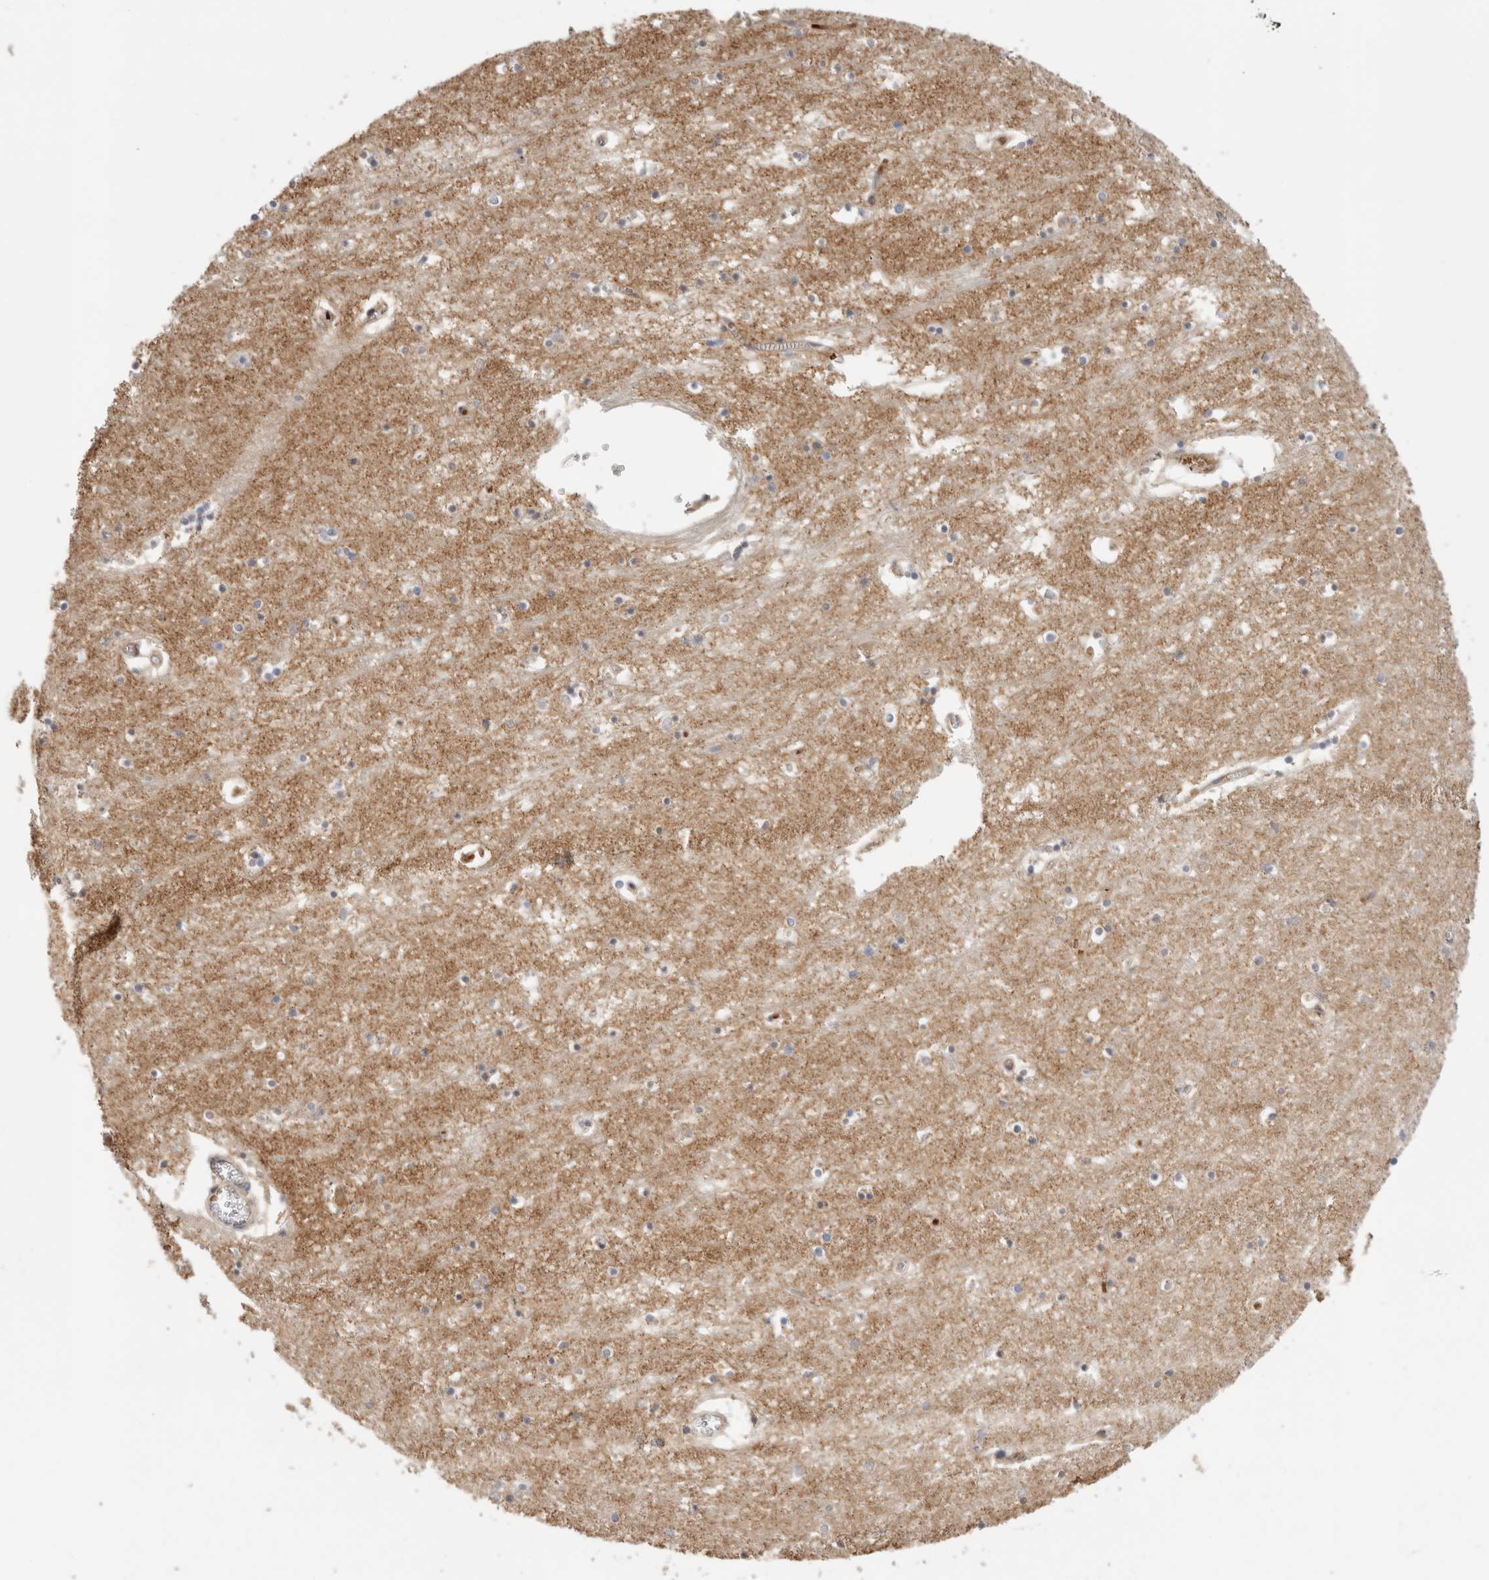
{"staining": {"intensity": "negative", "quantity": "none", "location": "none"}, "tissue": "hippocampus", "cell_type": "Glial cells", "image_type": "normal", "snomed": [{"axis": "morphology", "description": "Normal tissue, NOS"}, {"axis": "topography", "description": "Hippocampus"}], "caption": "IHC of benign human hippocampus demonstrates no staining in glial cells. The staining was performed using DAB to visualize the protein expression in brown, while the nuclei were stained in blue with hematoxylin (Magnification: 20x).", "gene": "APOL2", "patient": {"sex": "male", "age": 70}}